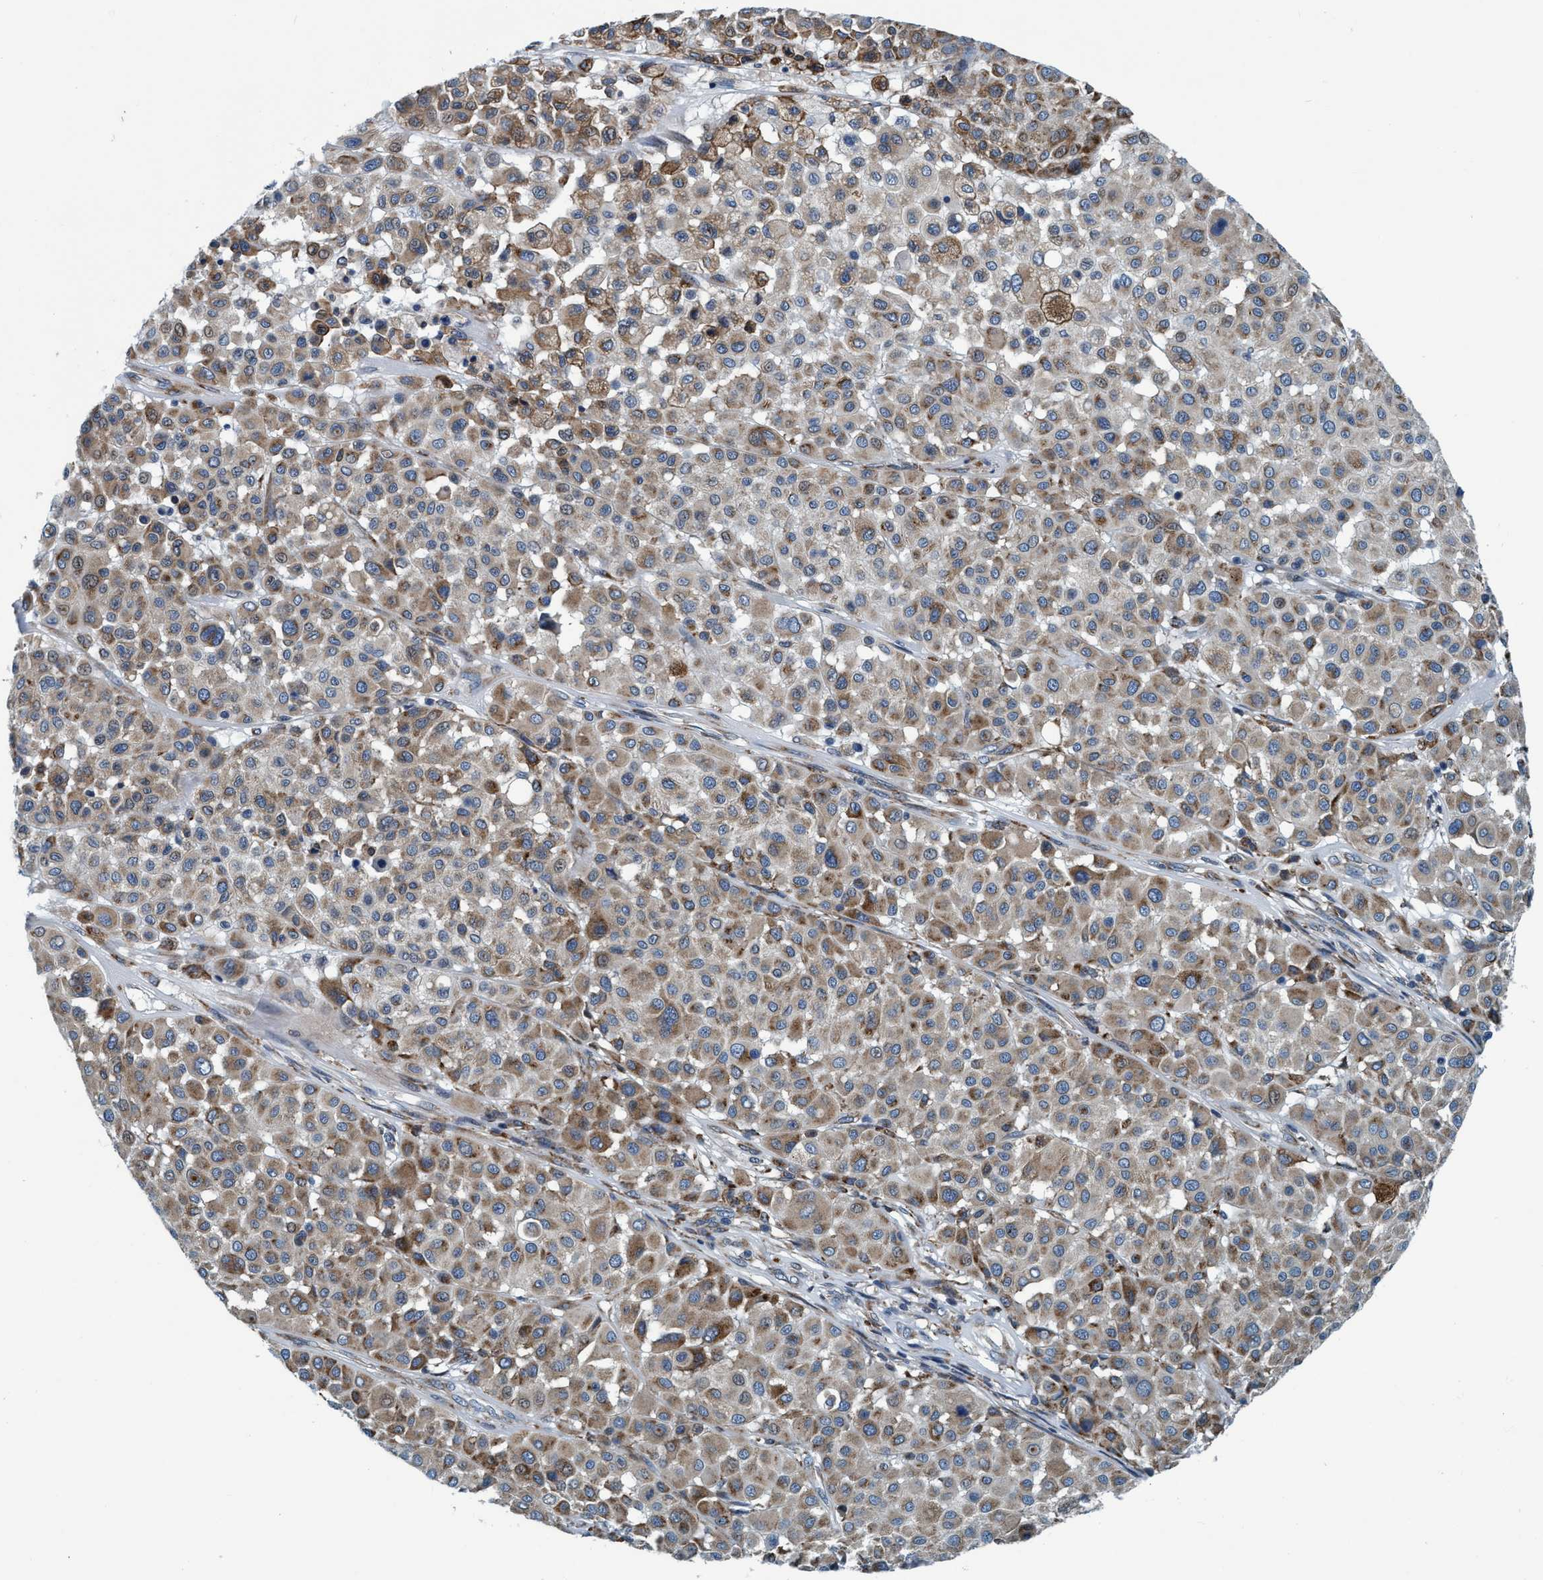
{"staining": {"intensity": "moderate", "quantity": ">75%", "location": "cytoplasmic/membranous"}, "tissue": "melanoma", "cell_type": "Tumor cells", "image_type": "cancer", "snomed": [{"axis": "morphology", "description": "Malignant melanoma, Metastatic site"}, {"axis": "topography", "description": "Soft tissue"}], "caption": "Immunohistochemical staining of malignant melanoma (metastatic site) displays medium levels of moderate cytoplasmic/membranous expression in about >75% of tumor cells.", "gene": "ARMC9", "patient": {"sex": "male", "age": 41}}